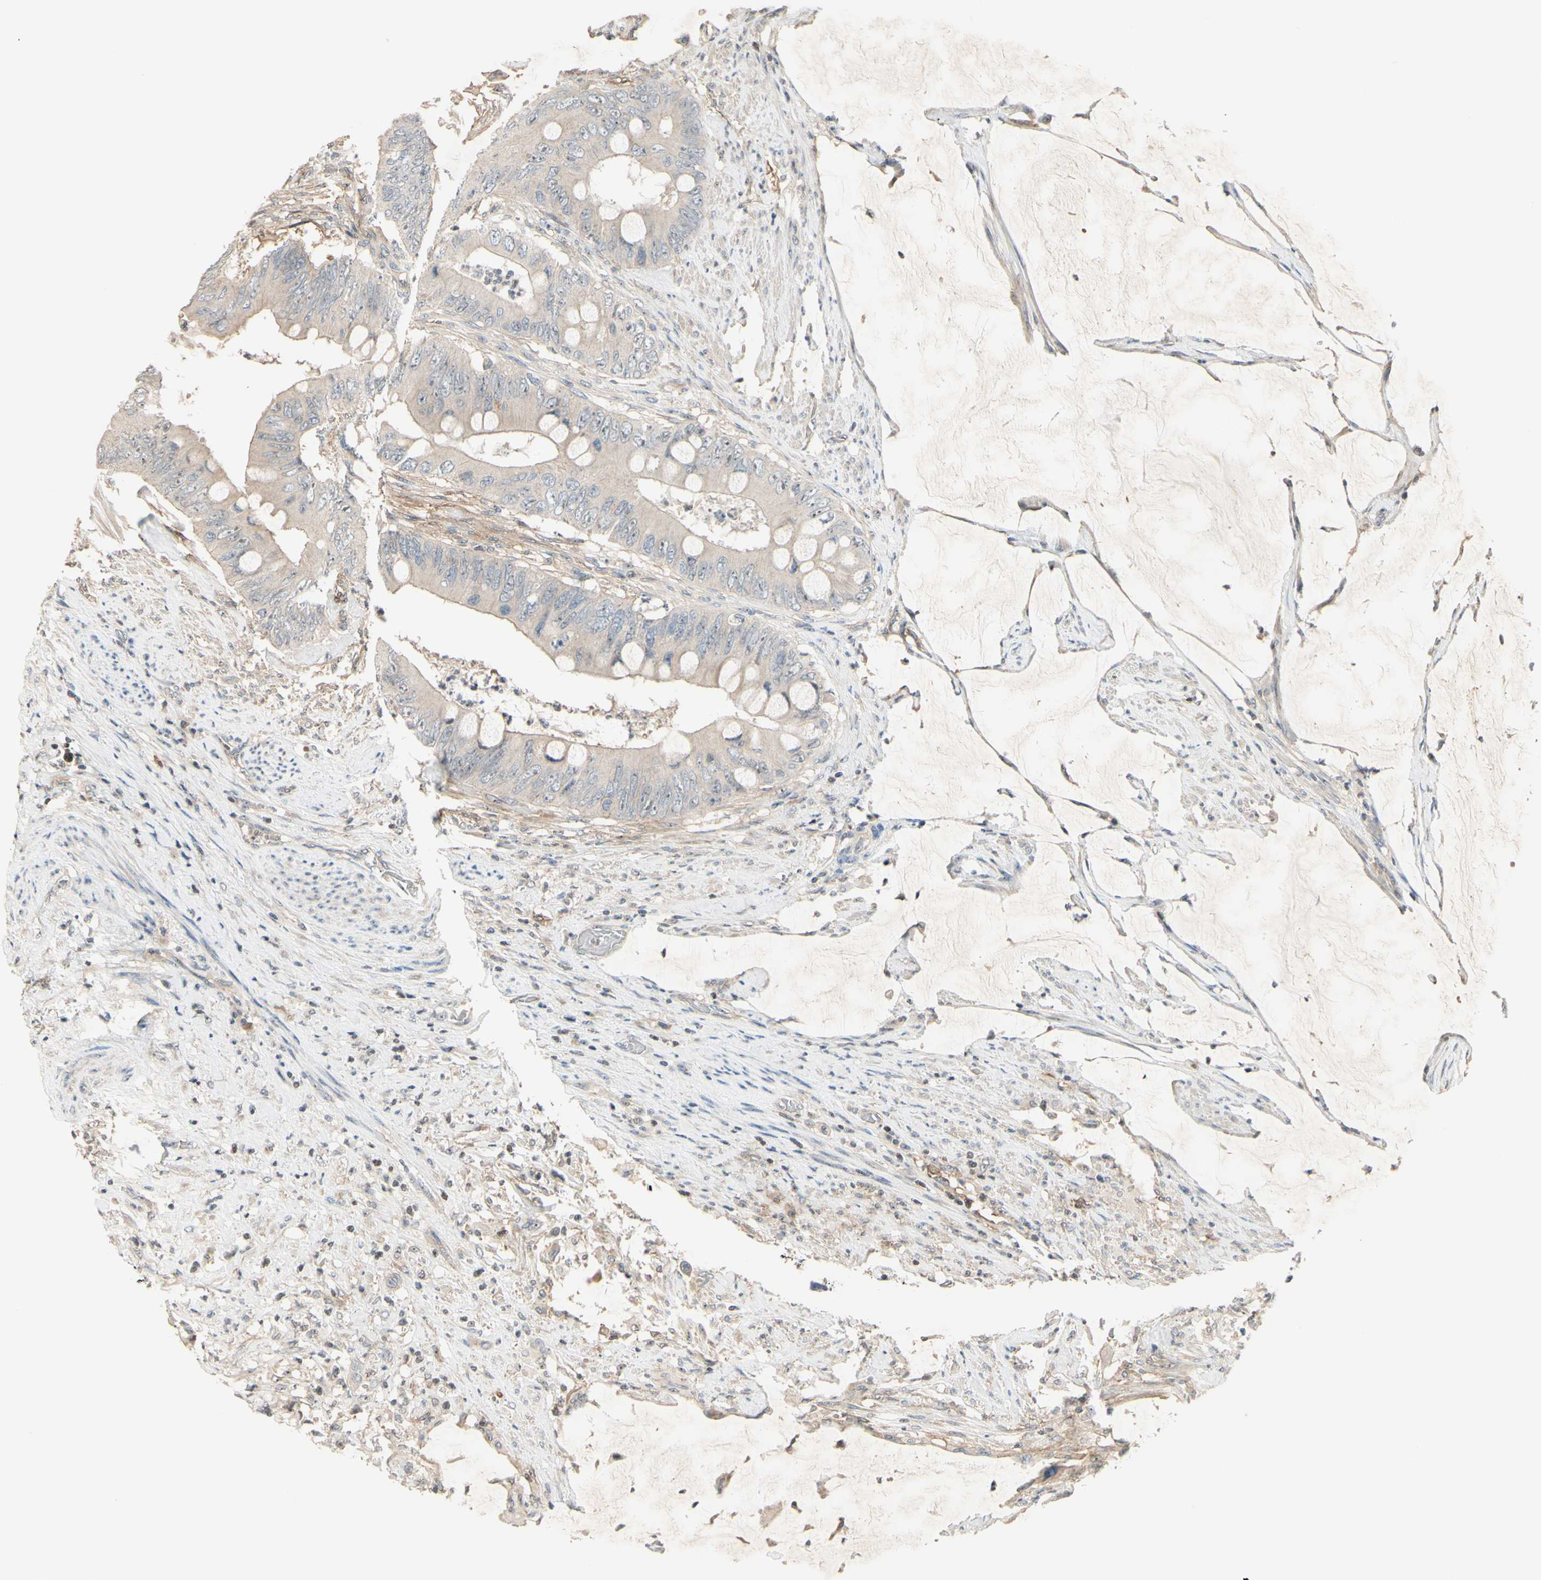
{"staining": {"intensity": "weak", "quantity": ">75%", "location": "cytoplasmic/membranous"}, "tissue": "colorectal cancer", "cell_type": "Tumor cells", "image_type": "cancer", "snomed": [{"axis": "morphology", "description": "Adenocarcinoma, NOS"}, {"axis": "topography", "description": "Rectum"}], "caption": "Tumor cells show low levels of weak cytoplasmic/membranous staining in about >75% of cells in colorectal cancer.", "gene": "NFYA", "patient": {"sex": "female", "age": 77}}